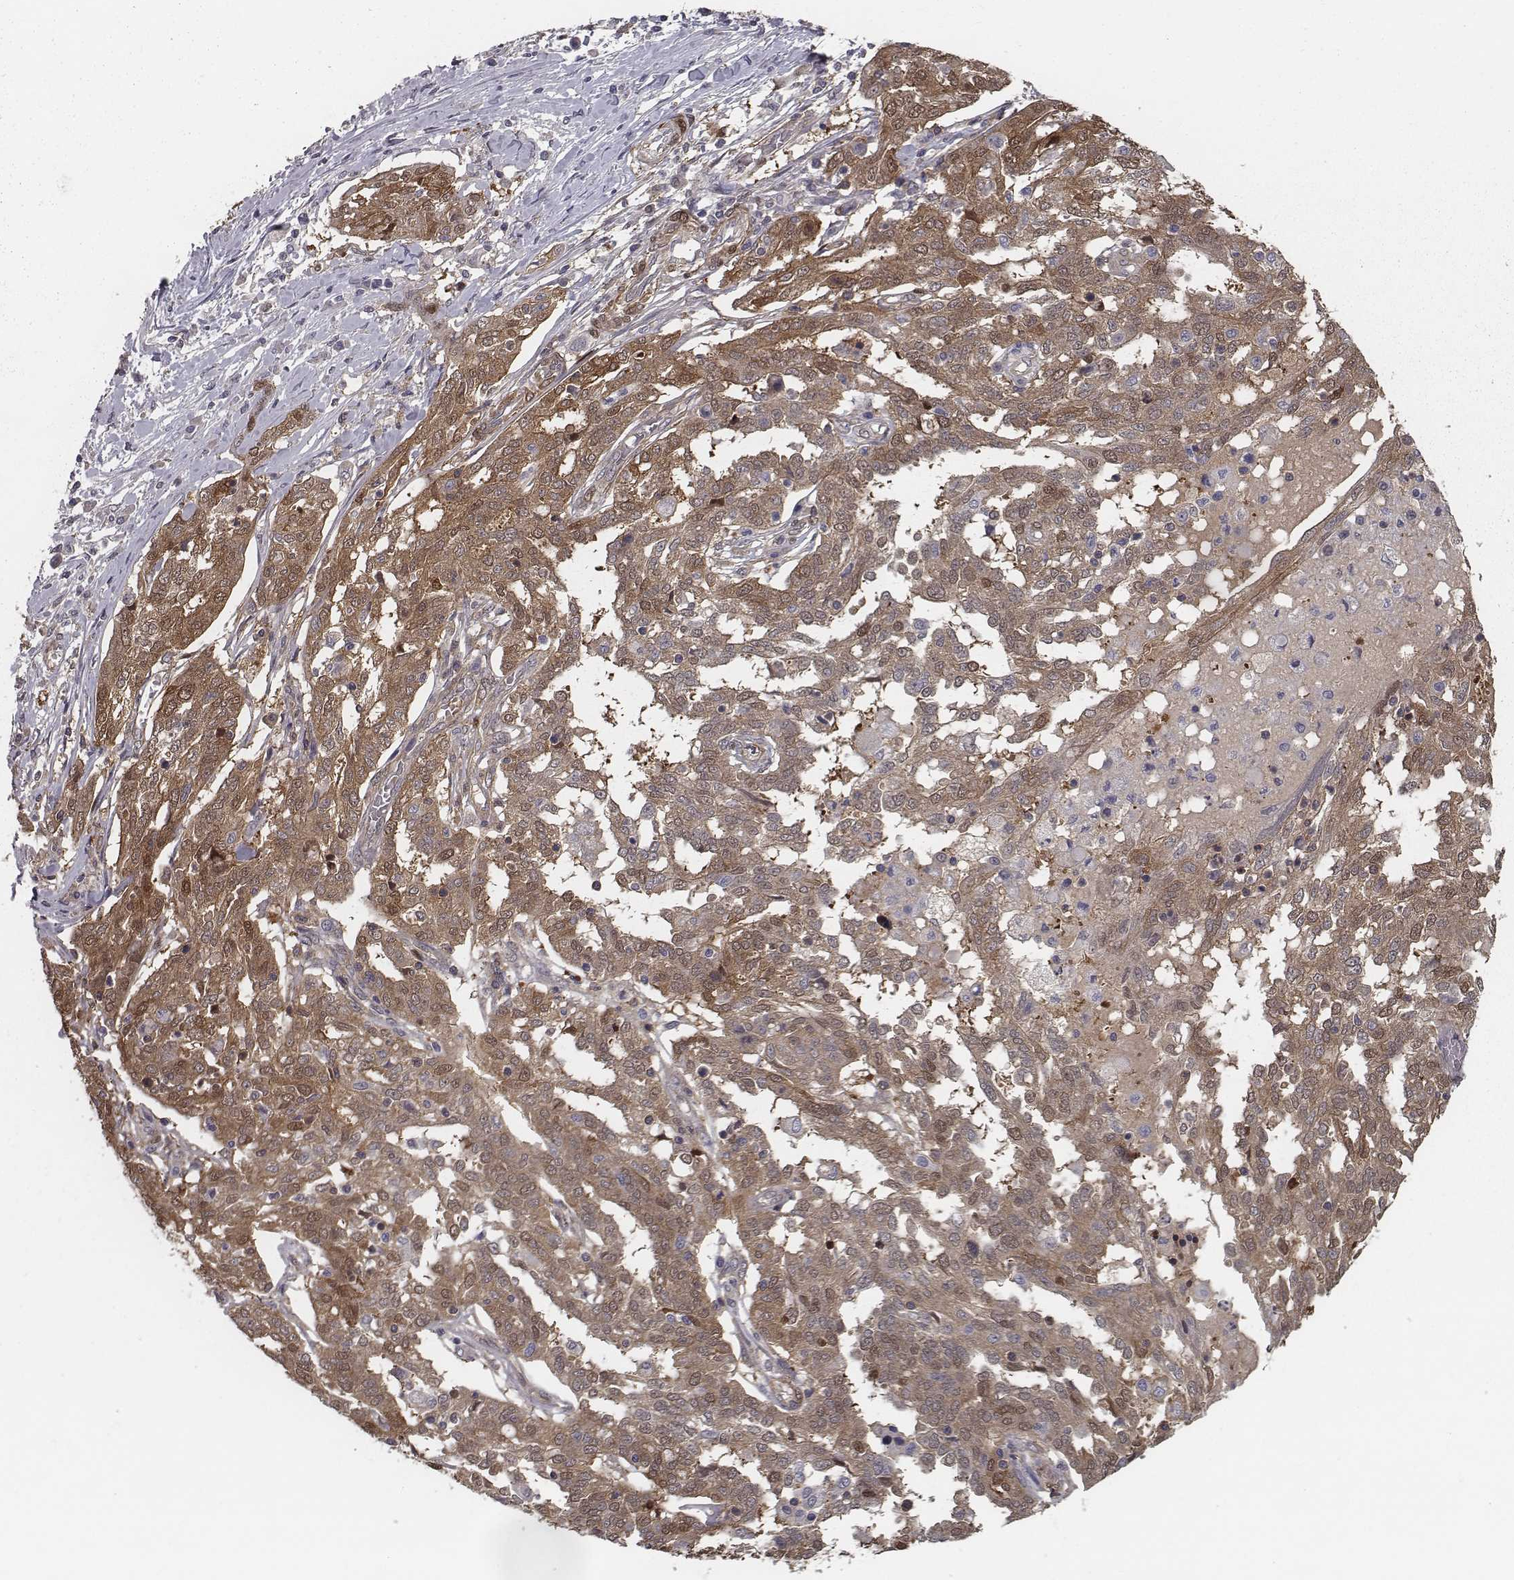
{"staining": {"intensity": "moderate", "quantity": ">75%", "location": "cytoplasmic/membranous"}, "tissue": "ovarian cancer", "cell_type": "Tumor cells", "image_type": "cancer", "snomed": [{"axis": "morphology", "description": "Cystadenocarcinoma, serous, NOS"}, {"axis": "topography", "description": "Ovary"}], "caption": "Immunohistochemistry (IHC) of serous cystadenocarcinoma (ovarian) demonstrates medium levels of moderate cytoplasmic/membranous positivity in approximately >75% of tumor cells.", "gene": "ISYNA1", "patient": {"sex": "female", "age": 67}}